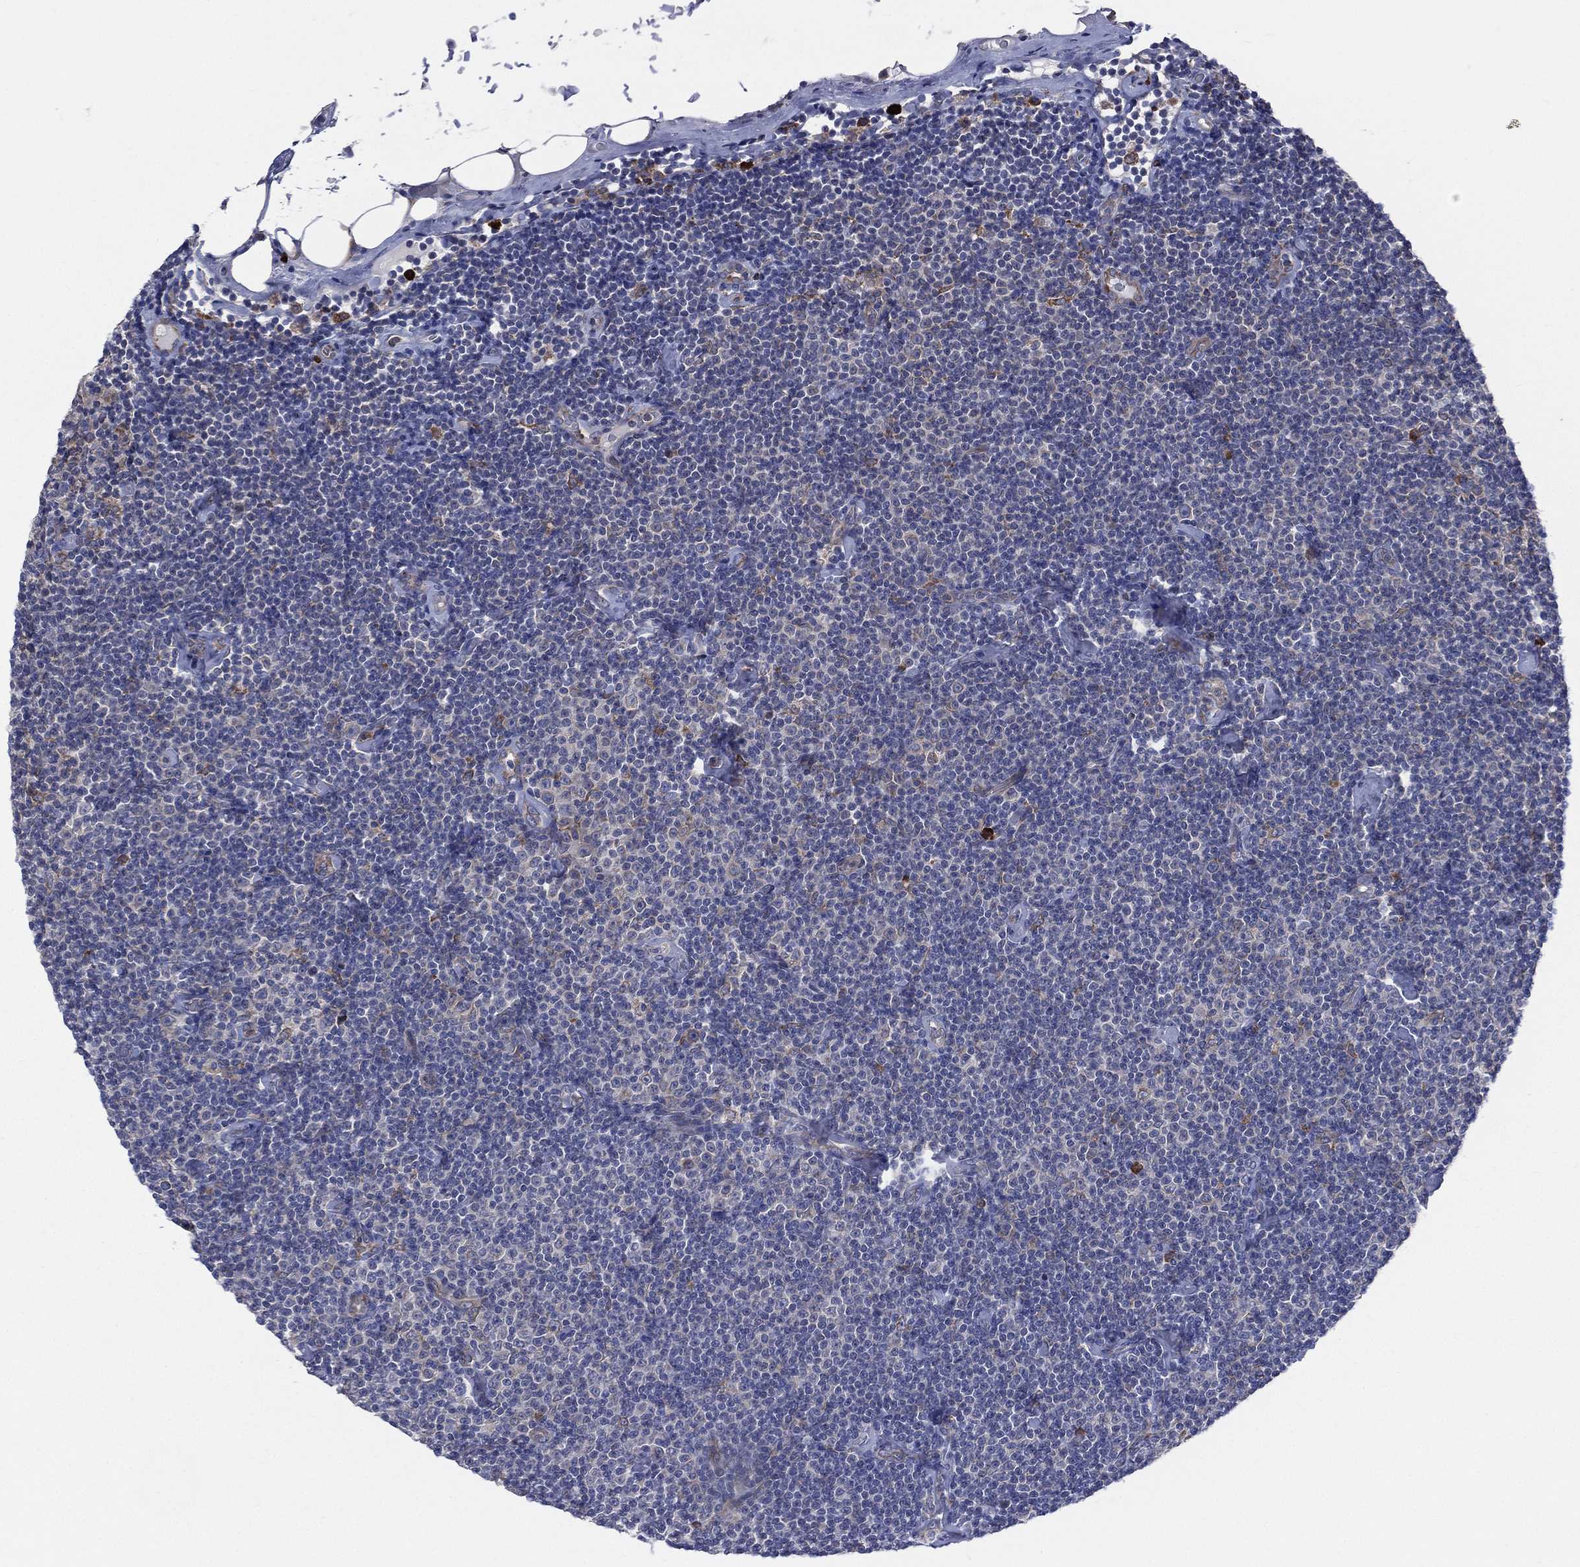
{"staining": {"intensity": "negative", "quantity": "none", "location": "none"}, "tissue": "lymphoma", "cell_type": "Tumor cells", "image_type": "cancer", "snomed": [{"axis": "morphology", "description": "Malignant lymphoma, non-Hodgkin's type, Low grade"}, {"axis": "topography", "description": "Lymph node"}], "caption": "Immunohistochemistry photomicrograph of human lymphoma stained for a protein (brown), which demonstrates no expression in tumor cells. (Immunohistochemistry, brightfield microscopy, high magnification).", "gene": "CCDC159", "patient": {"sex": "male", "age": 81}}